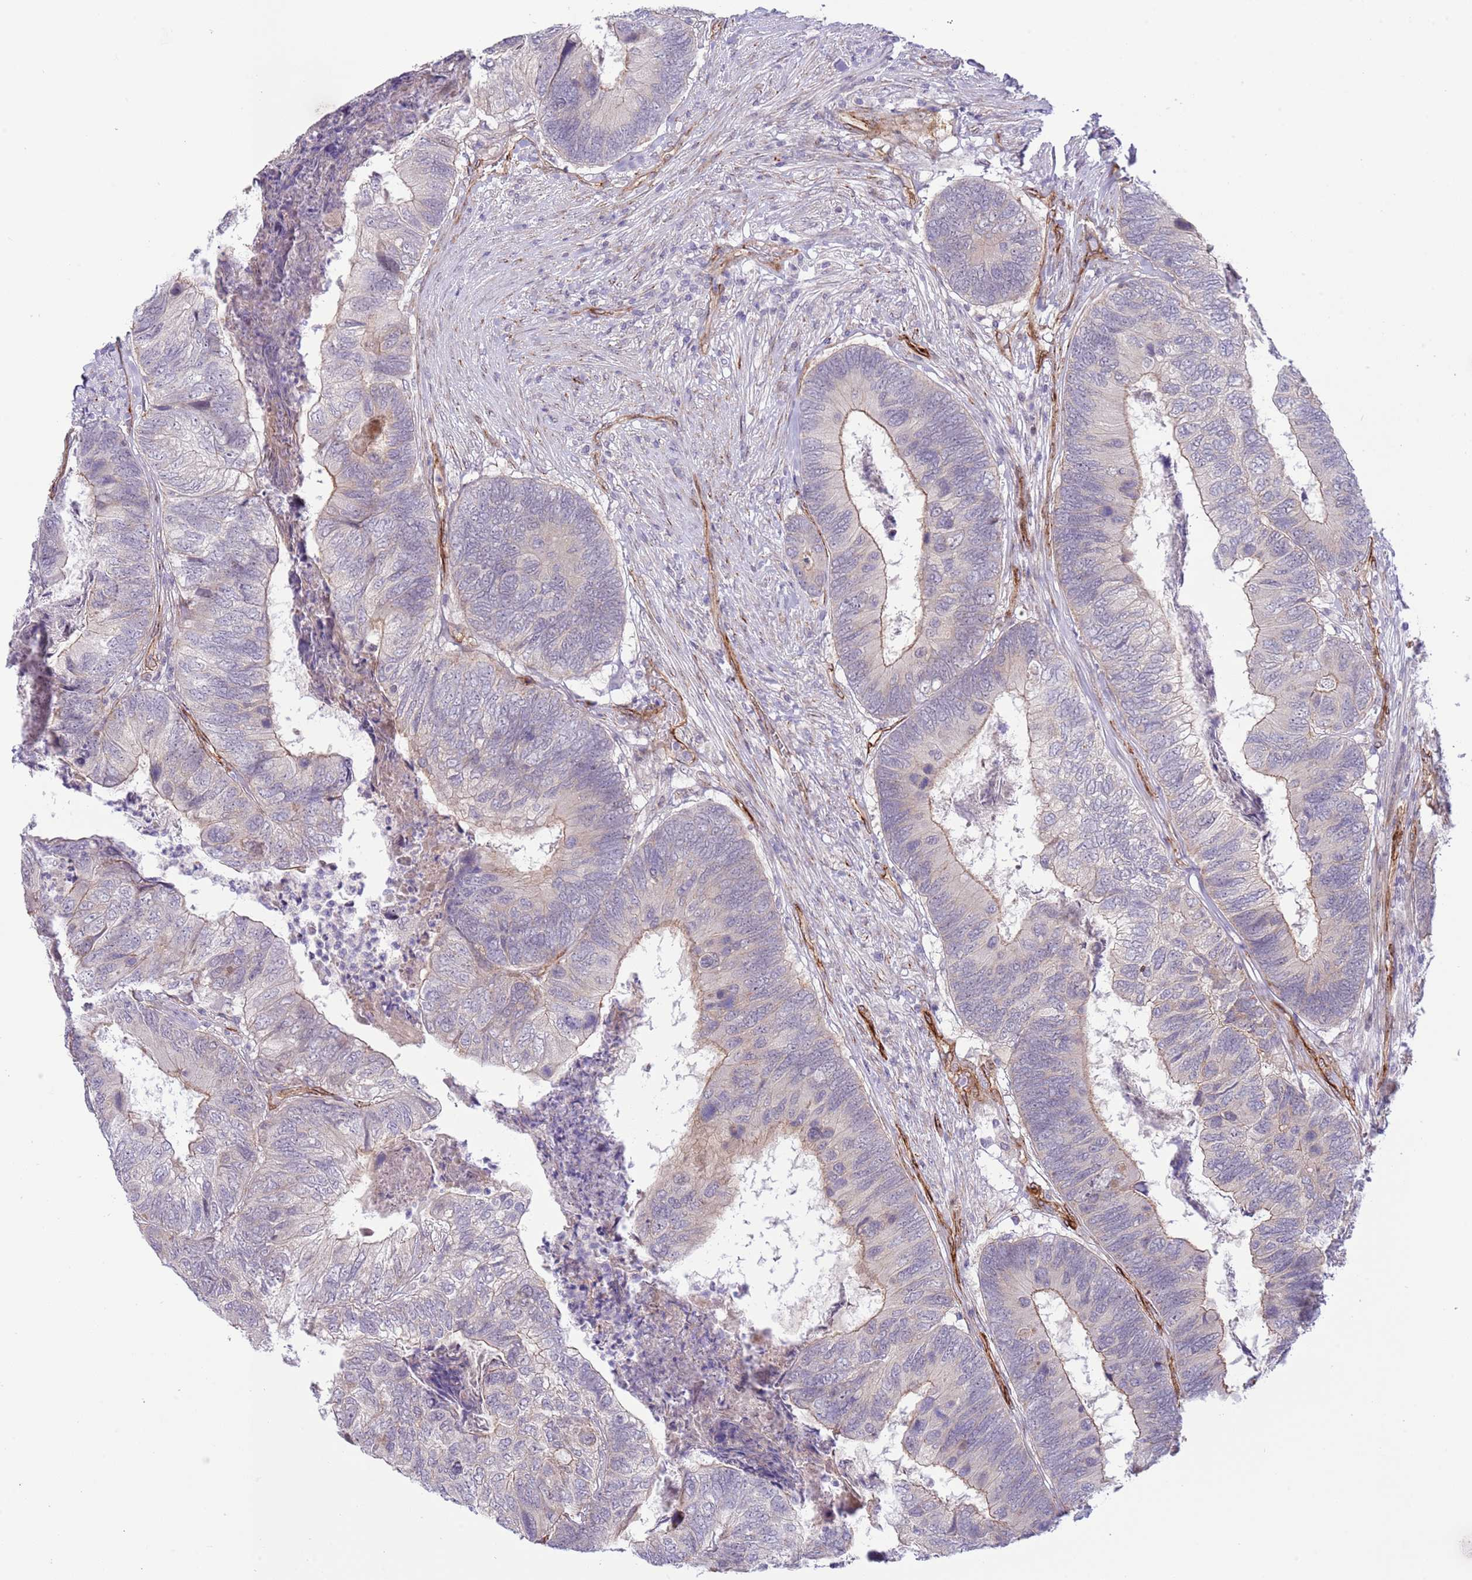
{"staining": {"intensity": "weak", "quantity": "25%-75%", "location": "cytoplasmic/membranous"}, "tissue": "colorectal cancer", "cell_type": "Tumor cells", "image_type": "cancer", "snomed": [{"axis": "morphology", "description": "Adenocarcinoma, NOS"}, {"axis": "topography", "description": "Colon"}], "caption": "Brown immunohistochemical staining in human adenocarcinoma (colorectal) exhibits weak cytoplasmic/membranous staining in approximately 25%-75% of tumor cells.", "gene": "NEK3", "patient": {"sex": "female", "age": 67}}